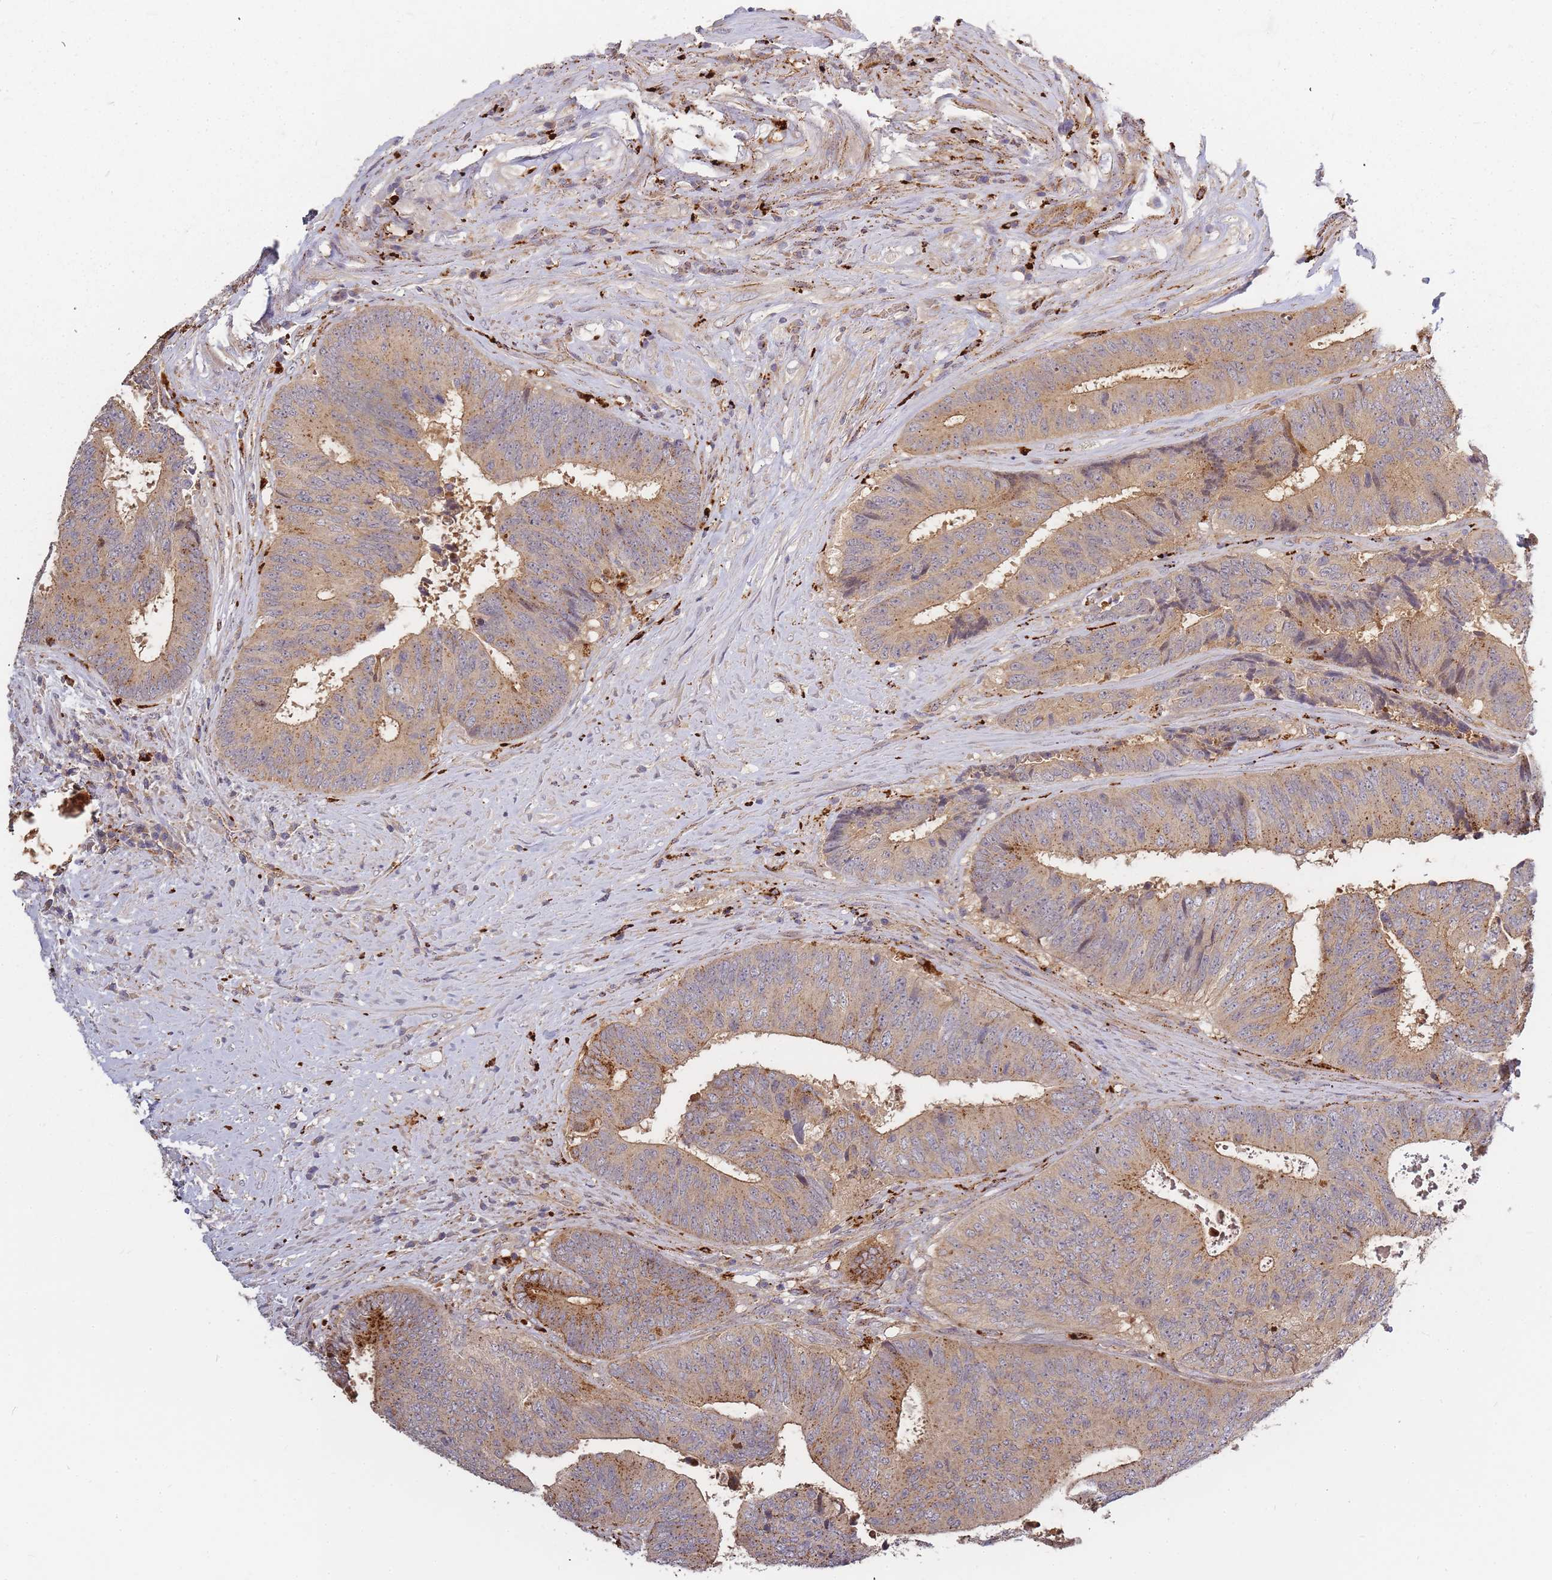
{"staining": {"intensity": "moderate", "quantity": ">75%", "location": "cytoplasmic/membranous"}, "tissue": "colorectal cancer", "cell_type": "Tumor cells", "image_type": "cancer", "snomed": [{"axis": "morphology", "description": "Adenocarcinoma, NOS"}, {"axis": "topography", "description": "Rectum"}], "caption": "DAB (3,3'-diaminobenzidine) immunohistochemical staining of colorectal cancer displays moderate cytoplasmic/membranous protein positivity in approximately >75% of tumor cells.", "gene": "ATG5", "patient": {"sex": "male", "age": 72}}